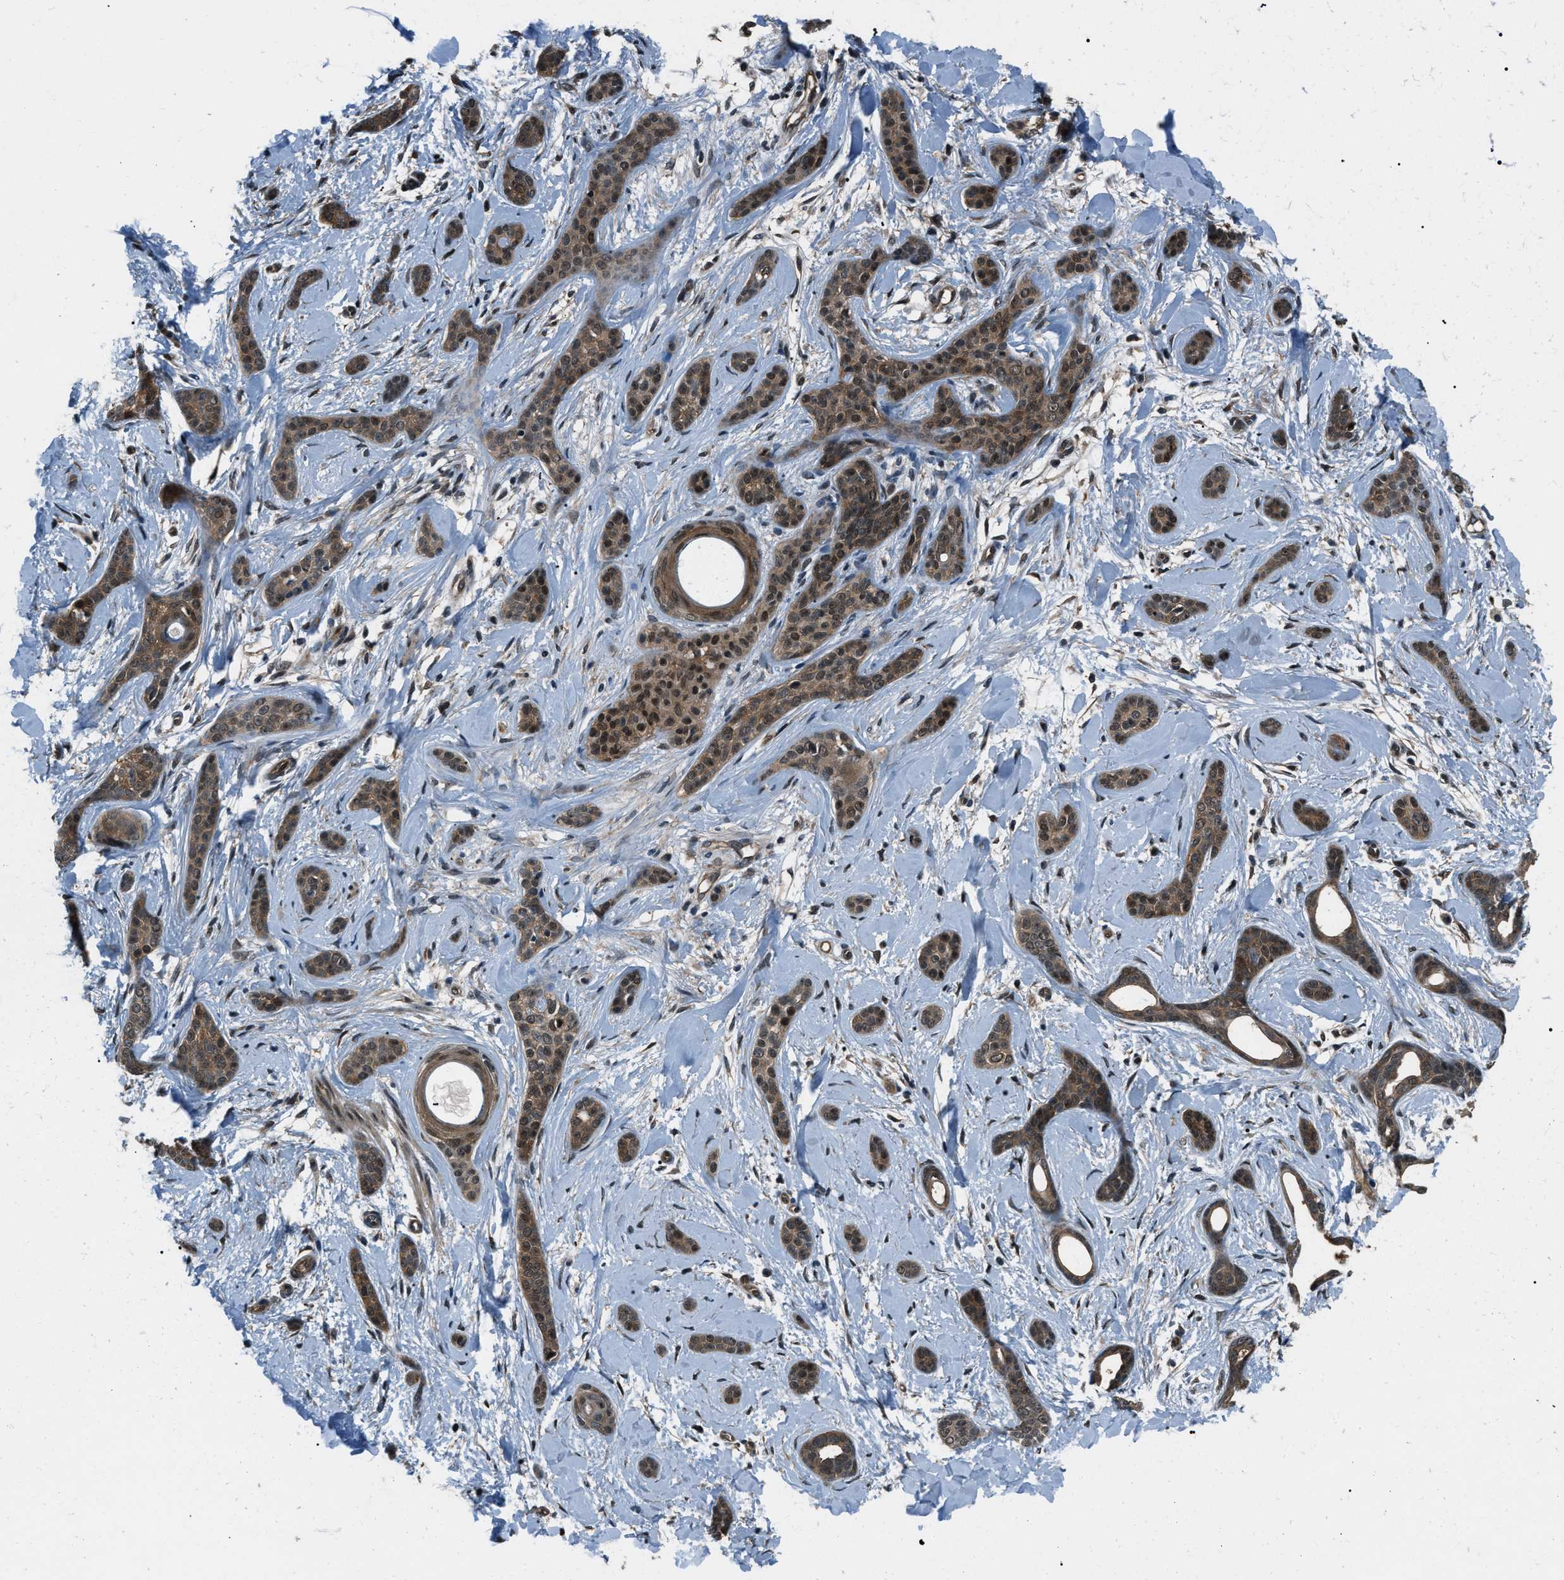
{"staining": {"intensity": "moderate", "quantity": ">75%", "location": "cytoplasmic/membranous,nuclear"}, "tissue": "skin cancer", "cell_type": "Tumor cells", "image_type": "cancer", "snomed": [{"axis": "morphology", "description": "Basal cell carcinoma"}, {"axis": "morphology", "description": "Adnexal tumor, benign"}, {"axis": "topography", "description": "Skin"}], "caption": "Benign adnexal tumor (skin) stained with immunohistochemistry shows moderate cytoplasmic/membranous and nuclear positivity in about >75% of tumor cells.", "gene": "NUDCD3", "patient": {"sex": "female", "age": 42}}